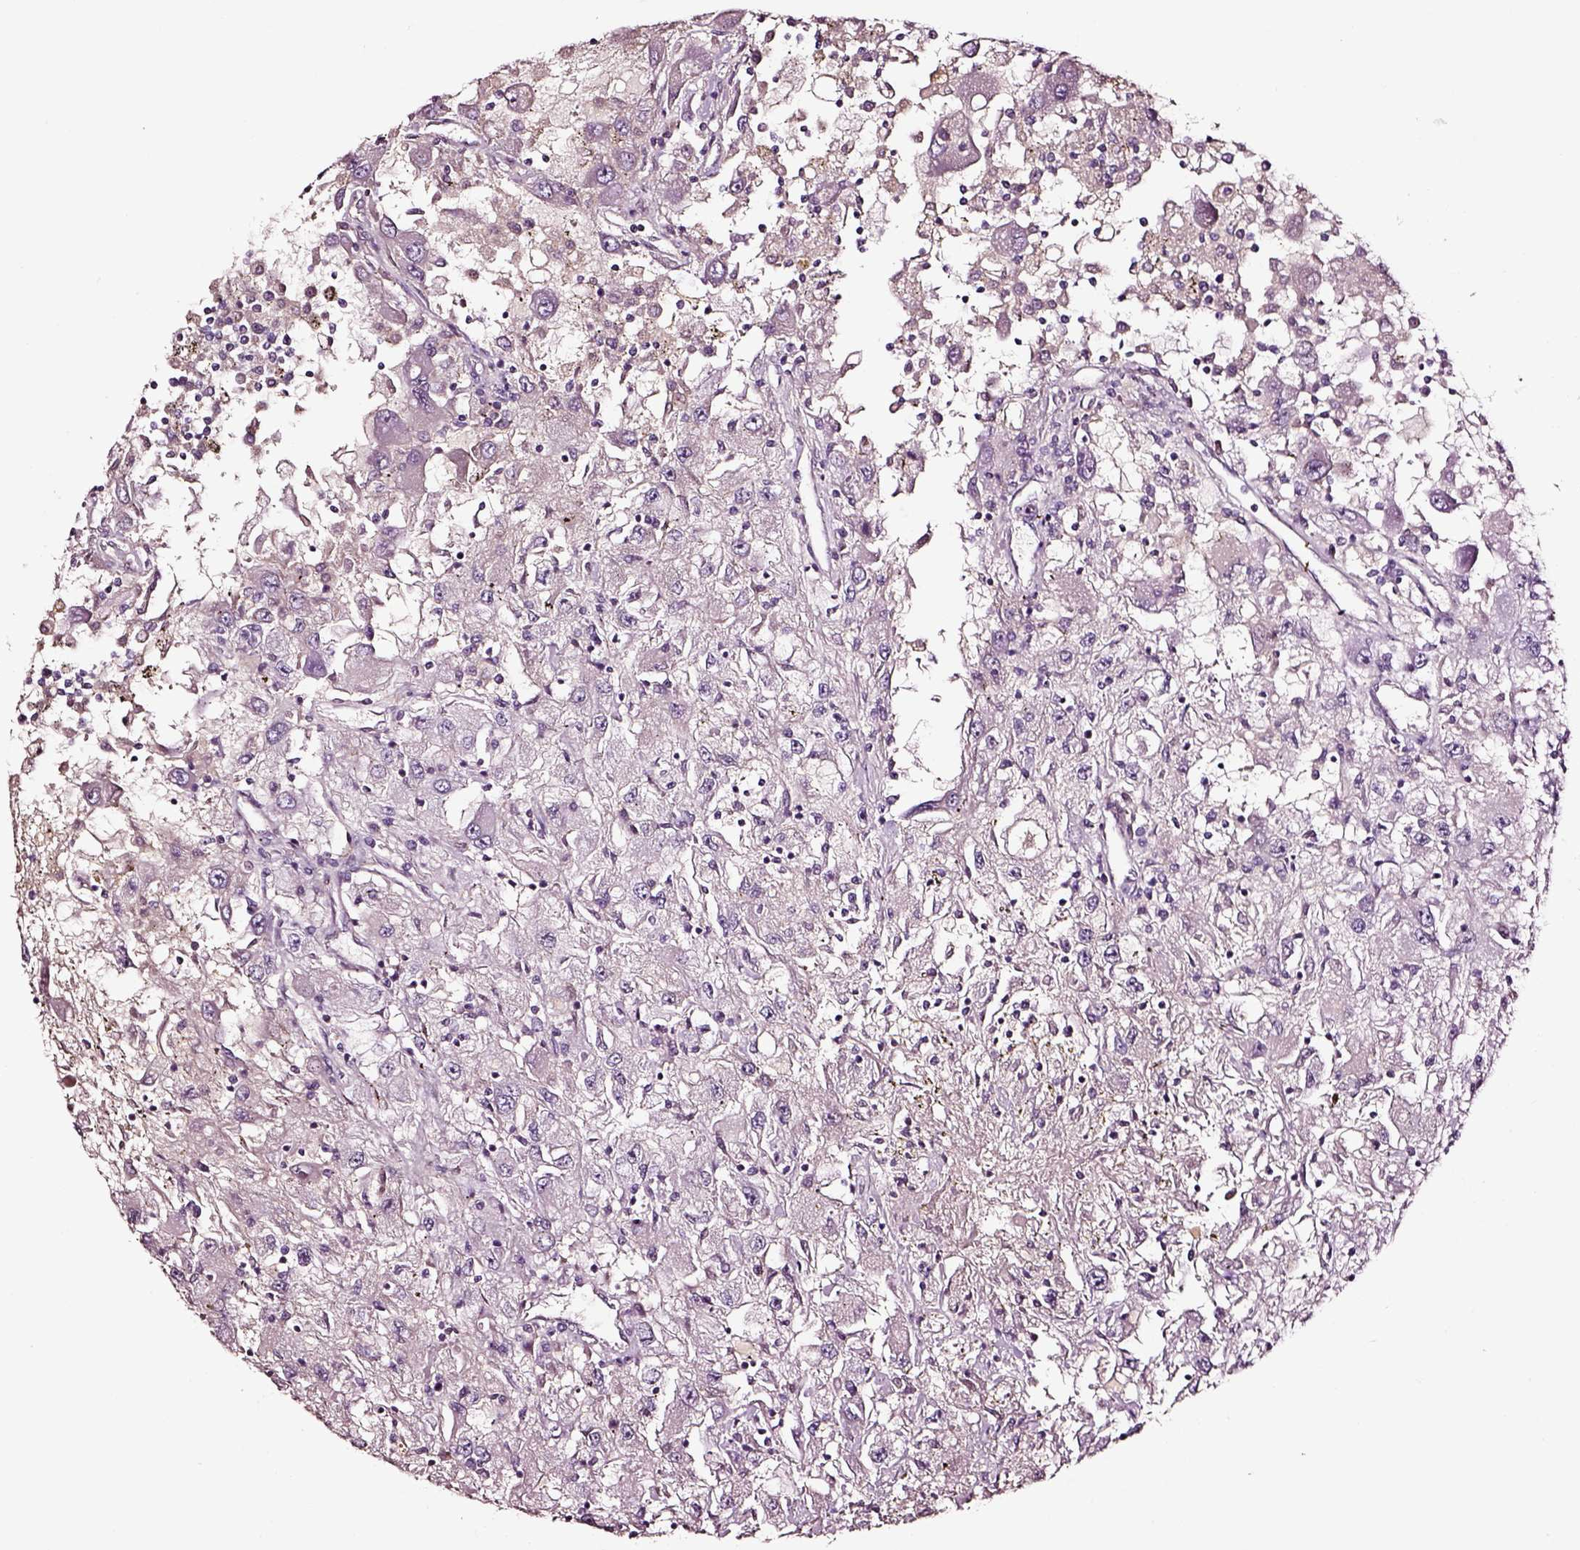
{"staining": {"intensity": "negative", "quantity": "none", "location": "none"}, "tissue": "renal cancer", "cell_type": "Tumor cells", "image_type": "cancer", "snomed": [{"axis": "morphology", "description": "Adenocarcinoma, NOS"}, {"axis": "topography", "description": "Kidney"}], "caption": "Immunohistochemical staining of human renal cancer (adenocarcinoma) demonstrates no significant positivity in tumor cells.", "gene": "SMIM17", "patient": {"sex": "female", "age": 67}}